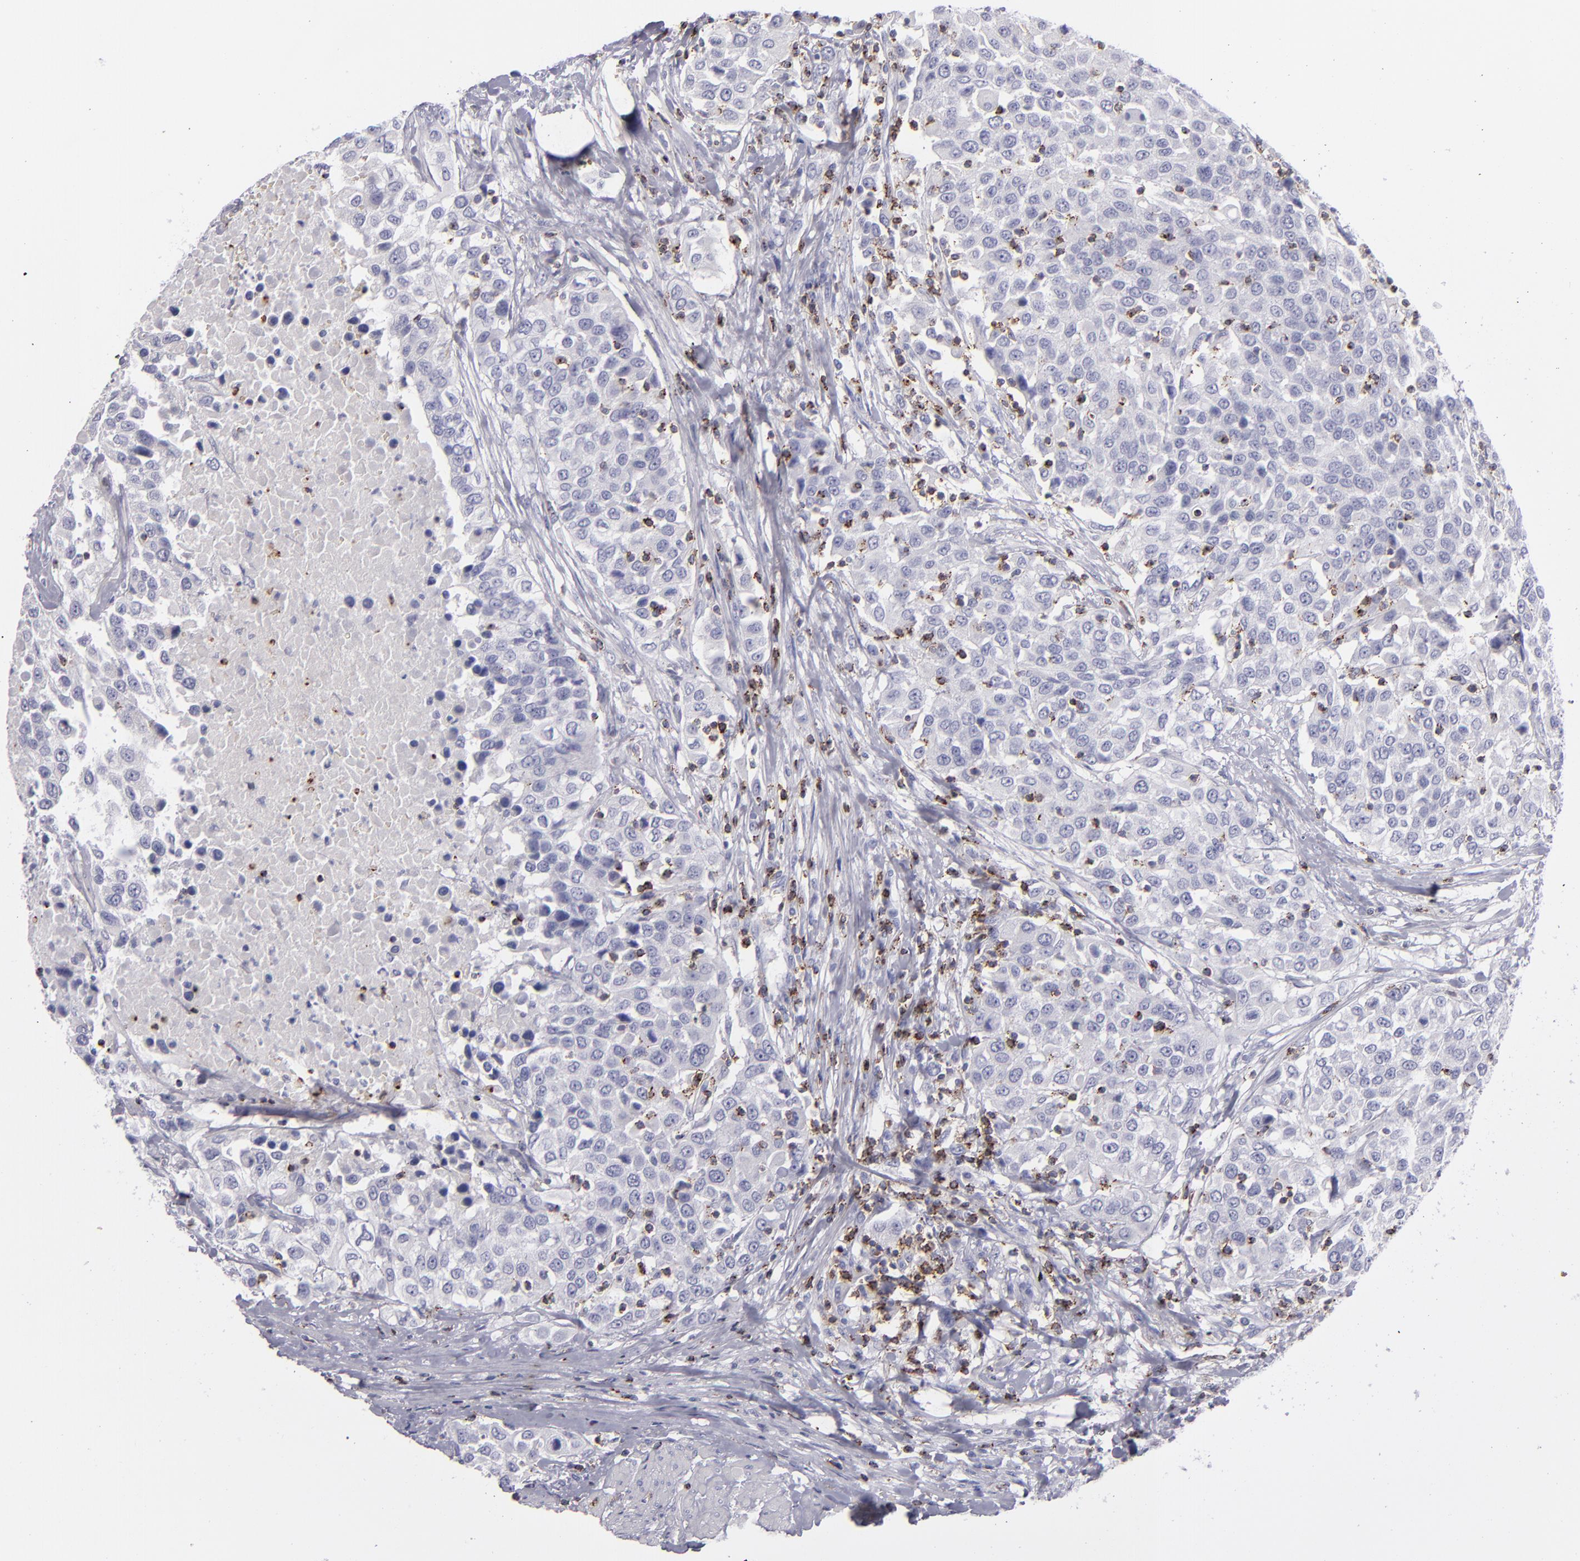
{"staining": {"intensity": "negative", "quantity": "none", "location": "none"}, "tissue": "urothelial cancer", "cell_type": "Tumor cells", "image_type": "cancer", "snomed": [{"axis": "morphology", "description": "Urothelial carcinoma, High grade"}, {"axis": "topography", "description": "Urinary bladder"}], "caption": "Immunohistochemistry (IHC) of urothelial cancer demonstrates no staining in tumor cells.", "gene": "CD2", "patient": {"sex": "female", "age": 80}}